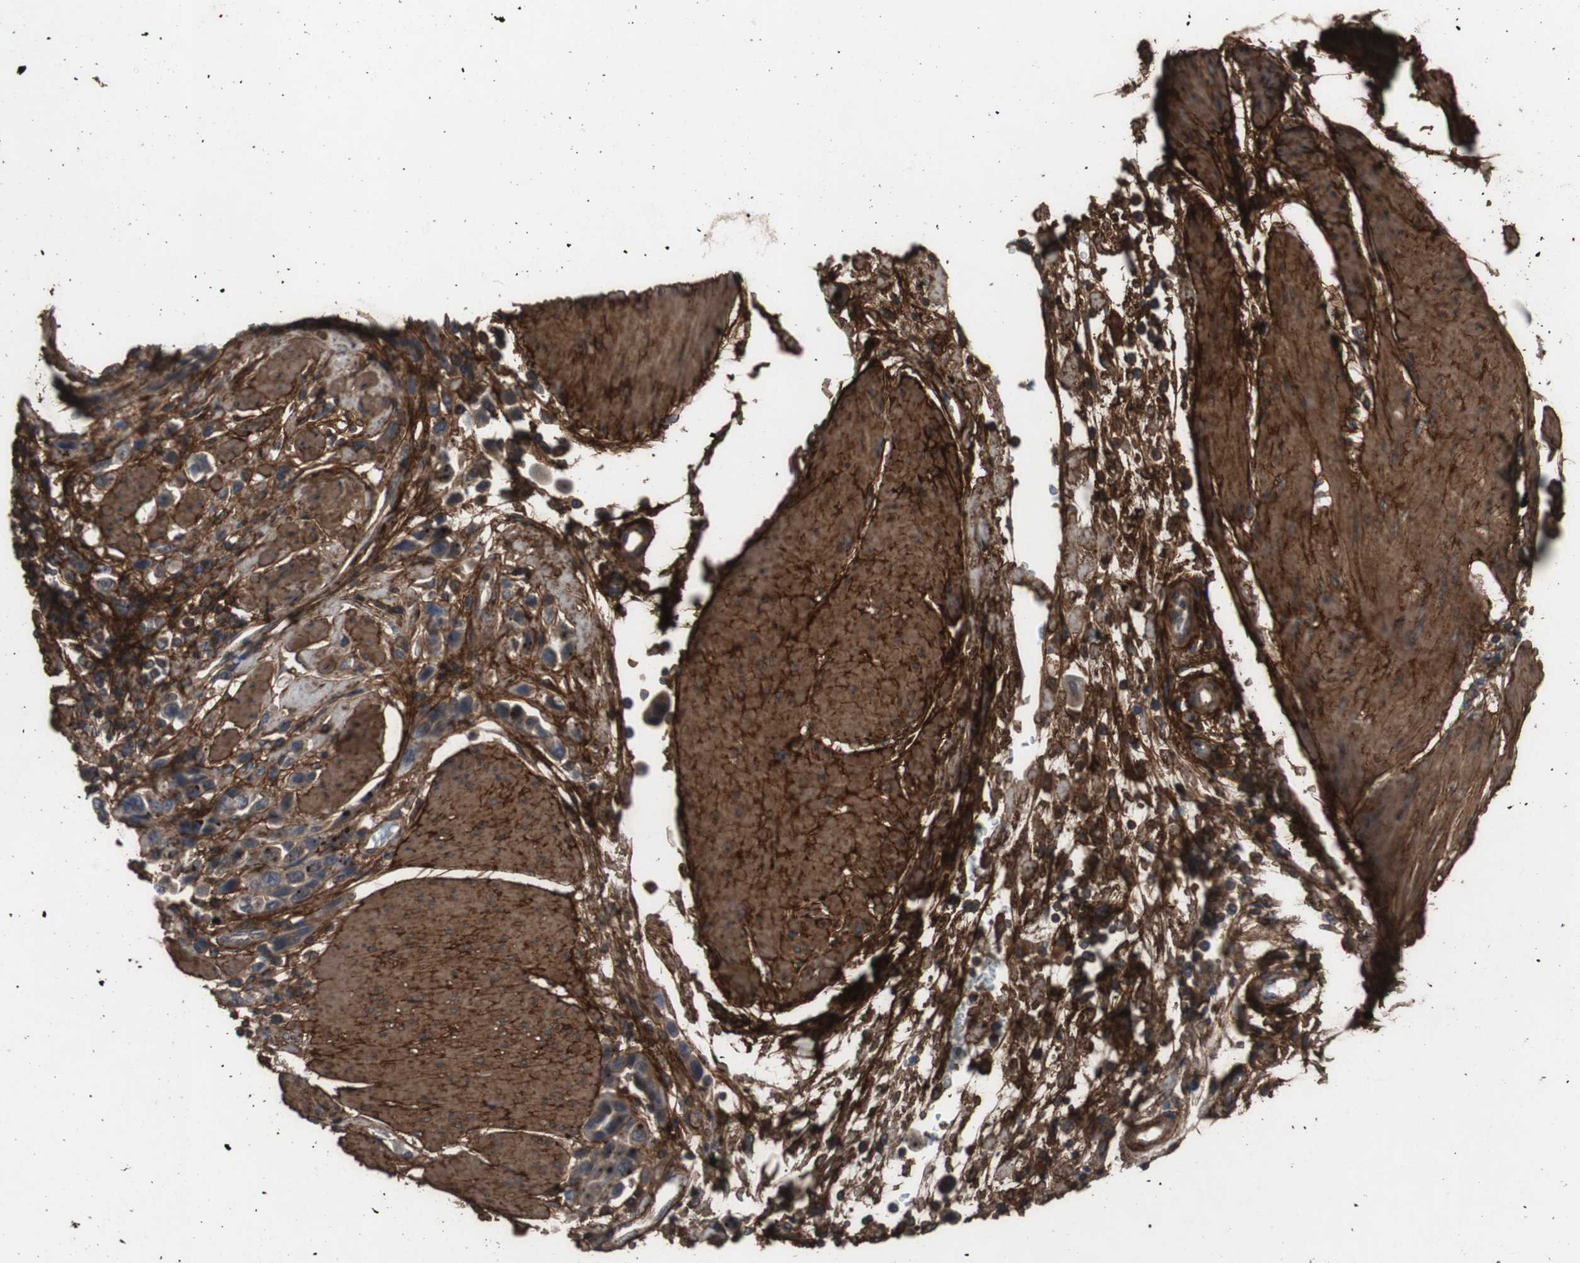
{"staining": {"intensity": "weak", "quantity": "25%-75%", "location": "cytoplasmic/membranous"}, "tissue": "urothelial cancer", "cell_type": "Tumor cells", "image_type": "cancer", "snomed": [{"axis": "morphology", "description": "Urothelial carcinoma, High grade"}, {"axis": "topography", "description": "Urinary bladder"}], "caption": "Urothelial carcinoma (high-grade) tissue demonstrates weak cytoplasmic/membranous expression in about 25%-75% of tumor cells", "gene": "COL6A2", "patient": {"sex": "male", "age": 50}}